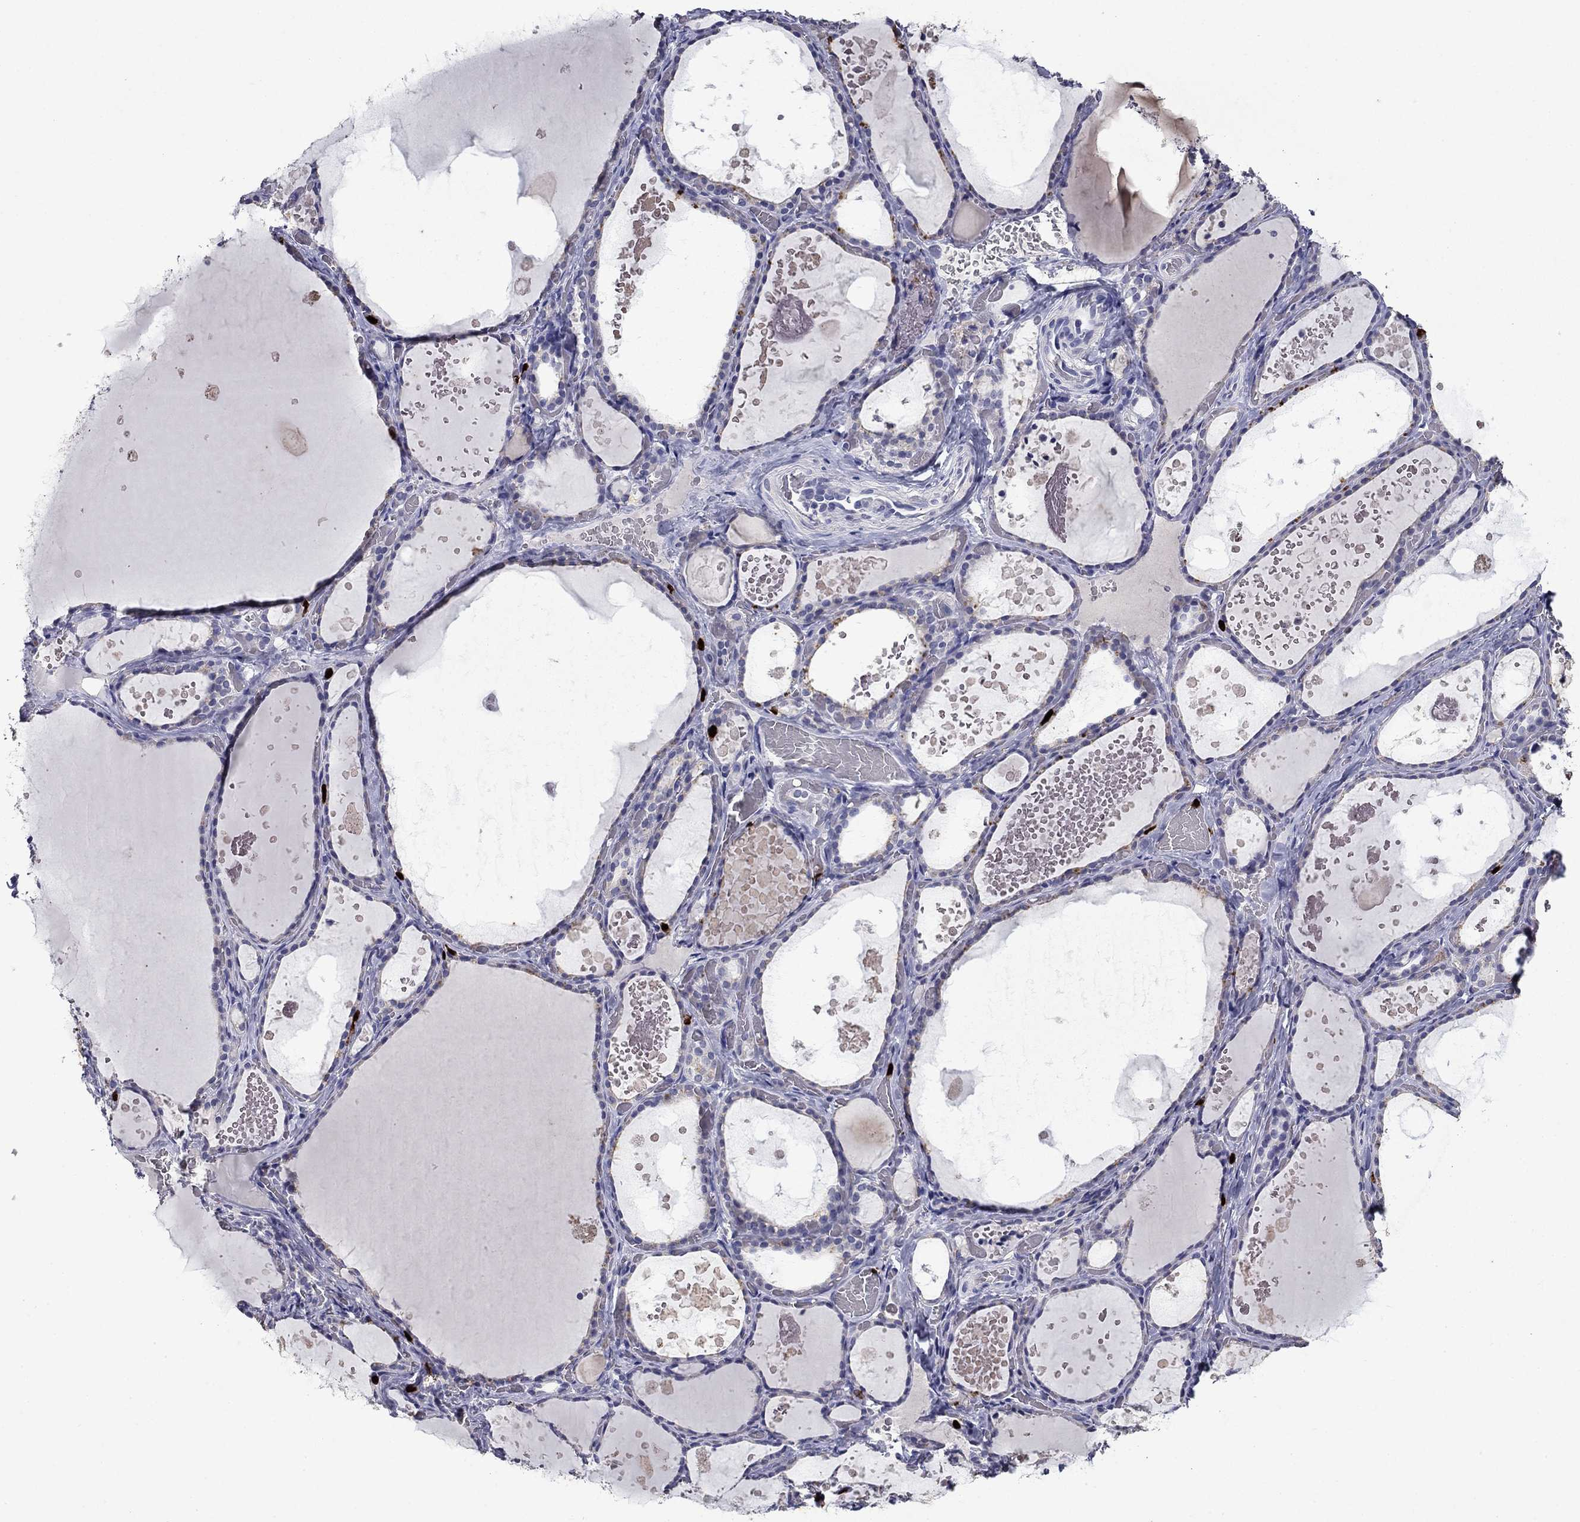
{"staining": {"intensity": "negative", "quantity": "none", "location": "none"}, "tissue": "thyroid gland", "cell_type": "Glandular cells", "image_type": "normal", "snomed": [{"axis": "morphology", "description": "Normal tissue, NOS"}, {"axis": "topography", "description": "Thyroid gland"}], "caption": "The histopathology image reveals no significant positivity in glandular cells of thyroid gland.", "gene": "IRF5", "patient": {"sex": "female", "age": 56}}